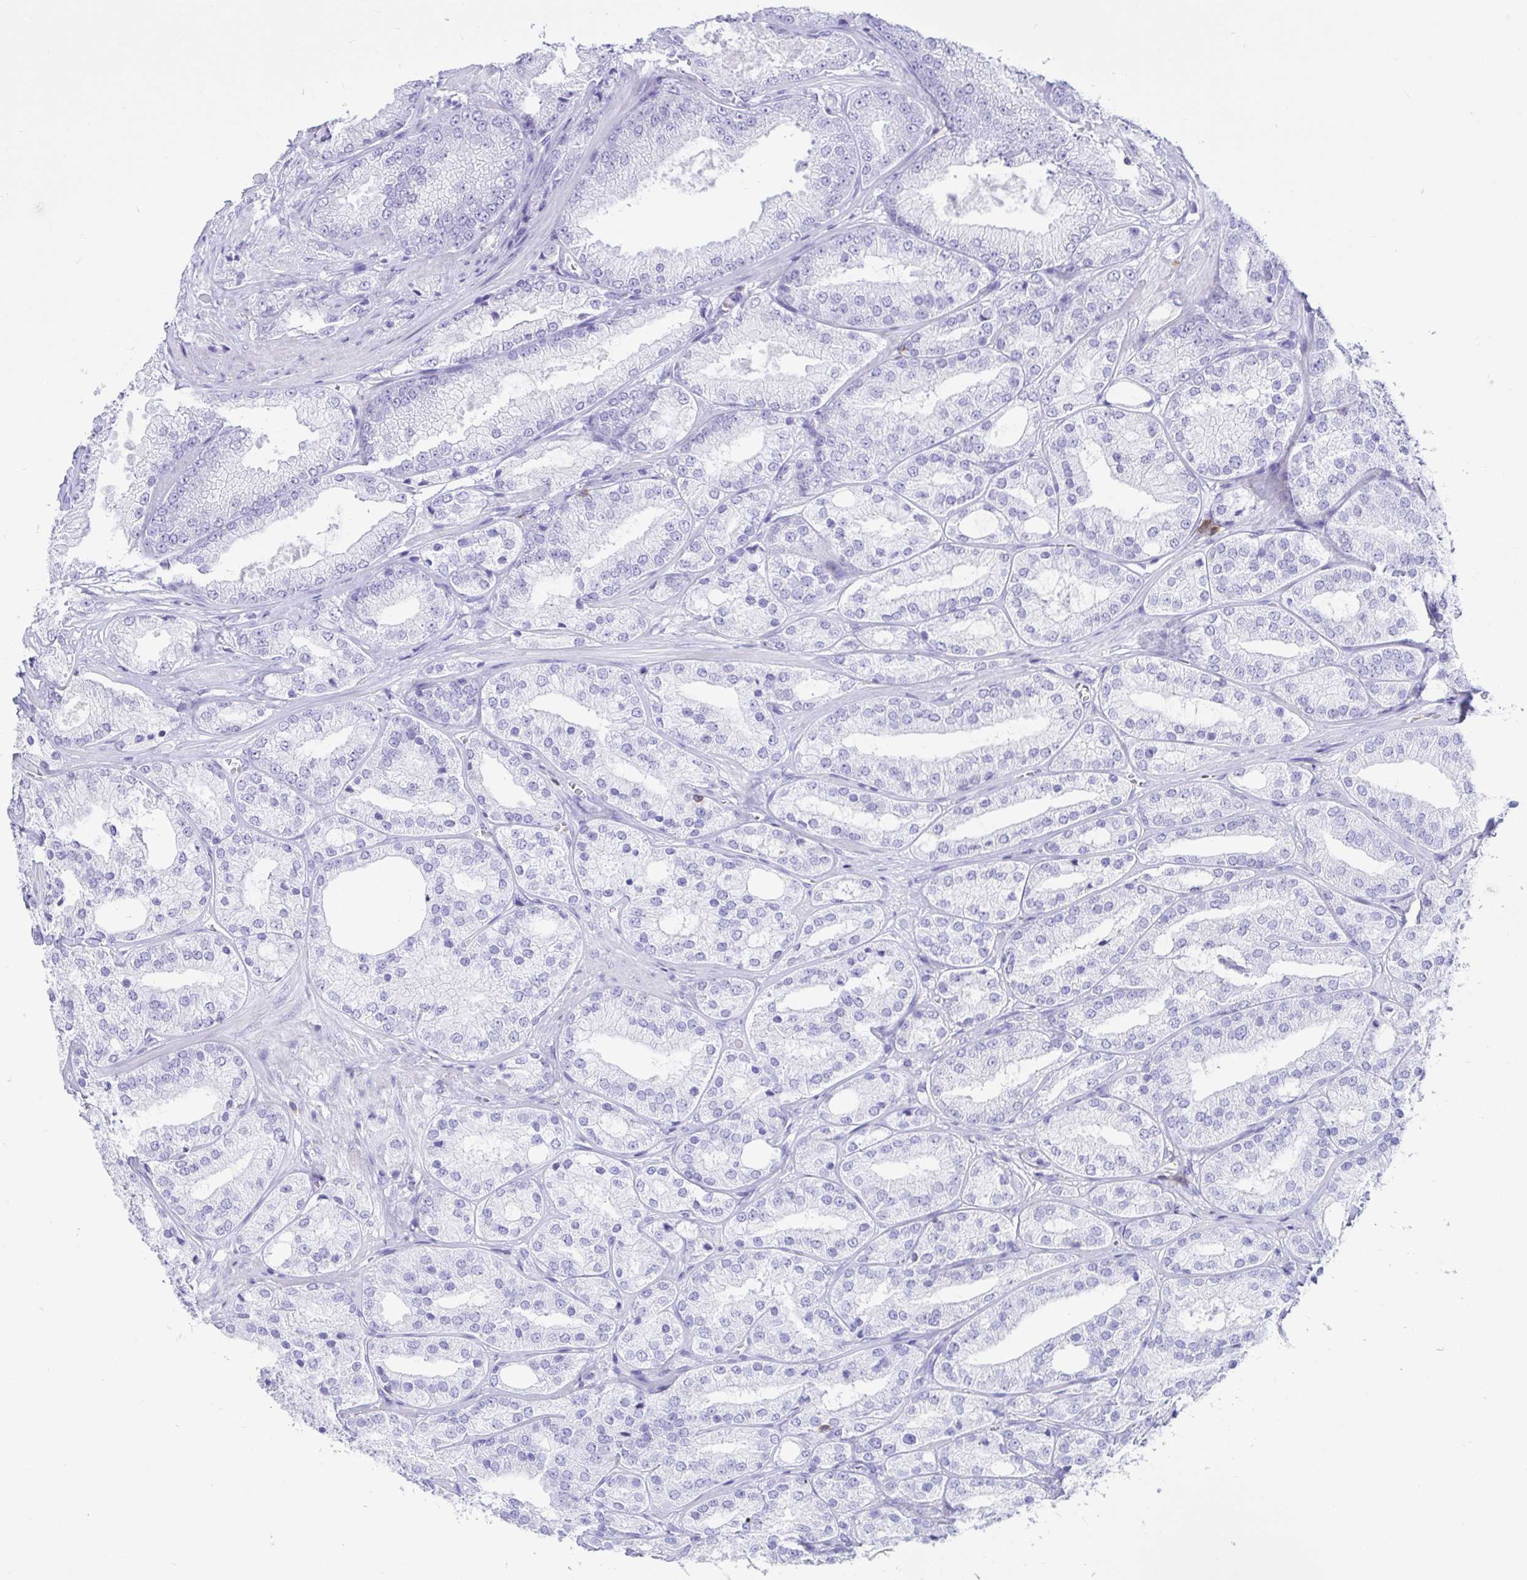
{"staining": {"intensity": "negative", "quantity": "none", "location": "none"}, "tissue": "prostate cancer", "cell_type": "Tumor cells", "image_type": "cancer", "snomed": [{"axis": "morphology", "description": "Adenocarcinoma, High grade"}, {"axis": "topography", "description": "Prostate"}], "caption": "Immunohistochemistry (IHC) micrograph of neoplastic tissue: prostate cancer stained with DAB (3,3'-diaminobenzidine) reveals no significant protein staining in tumor cells.", "gene": "CD5", "patient": {"sex": "male", "age": 68}}